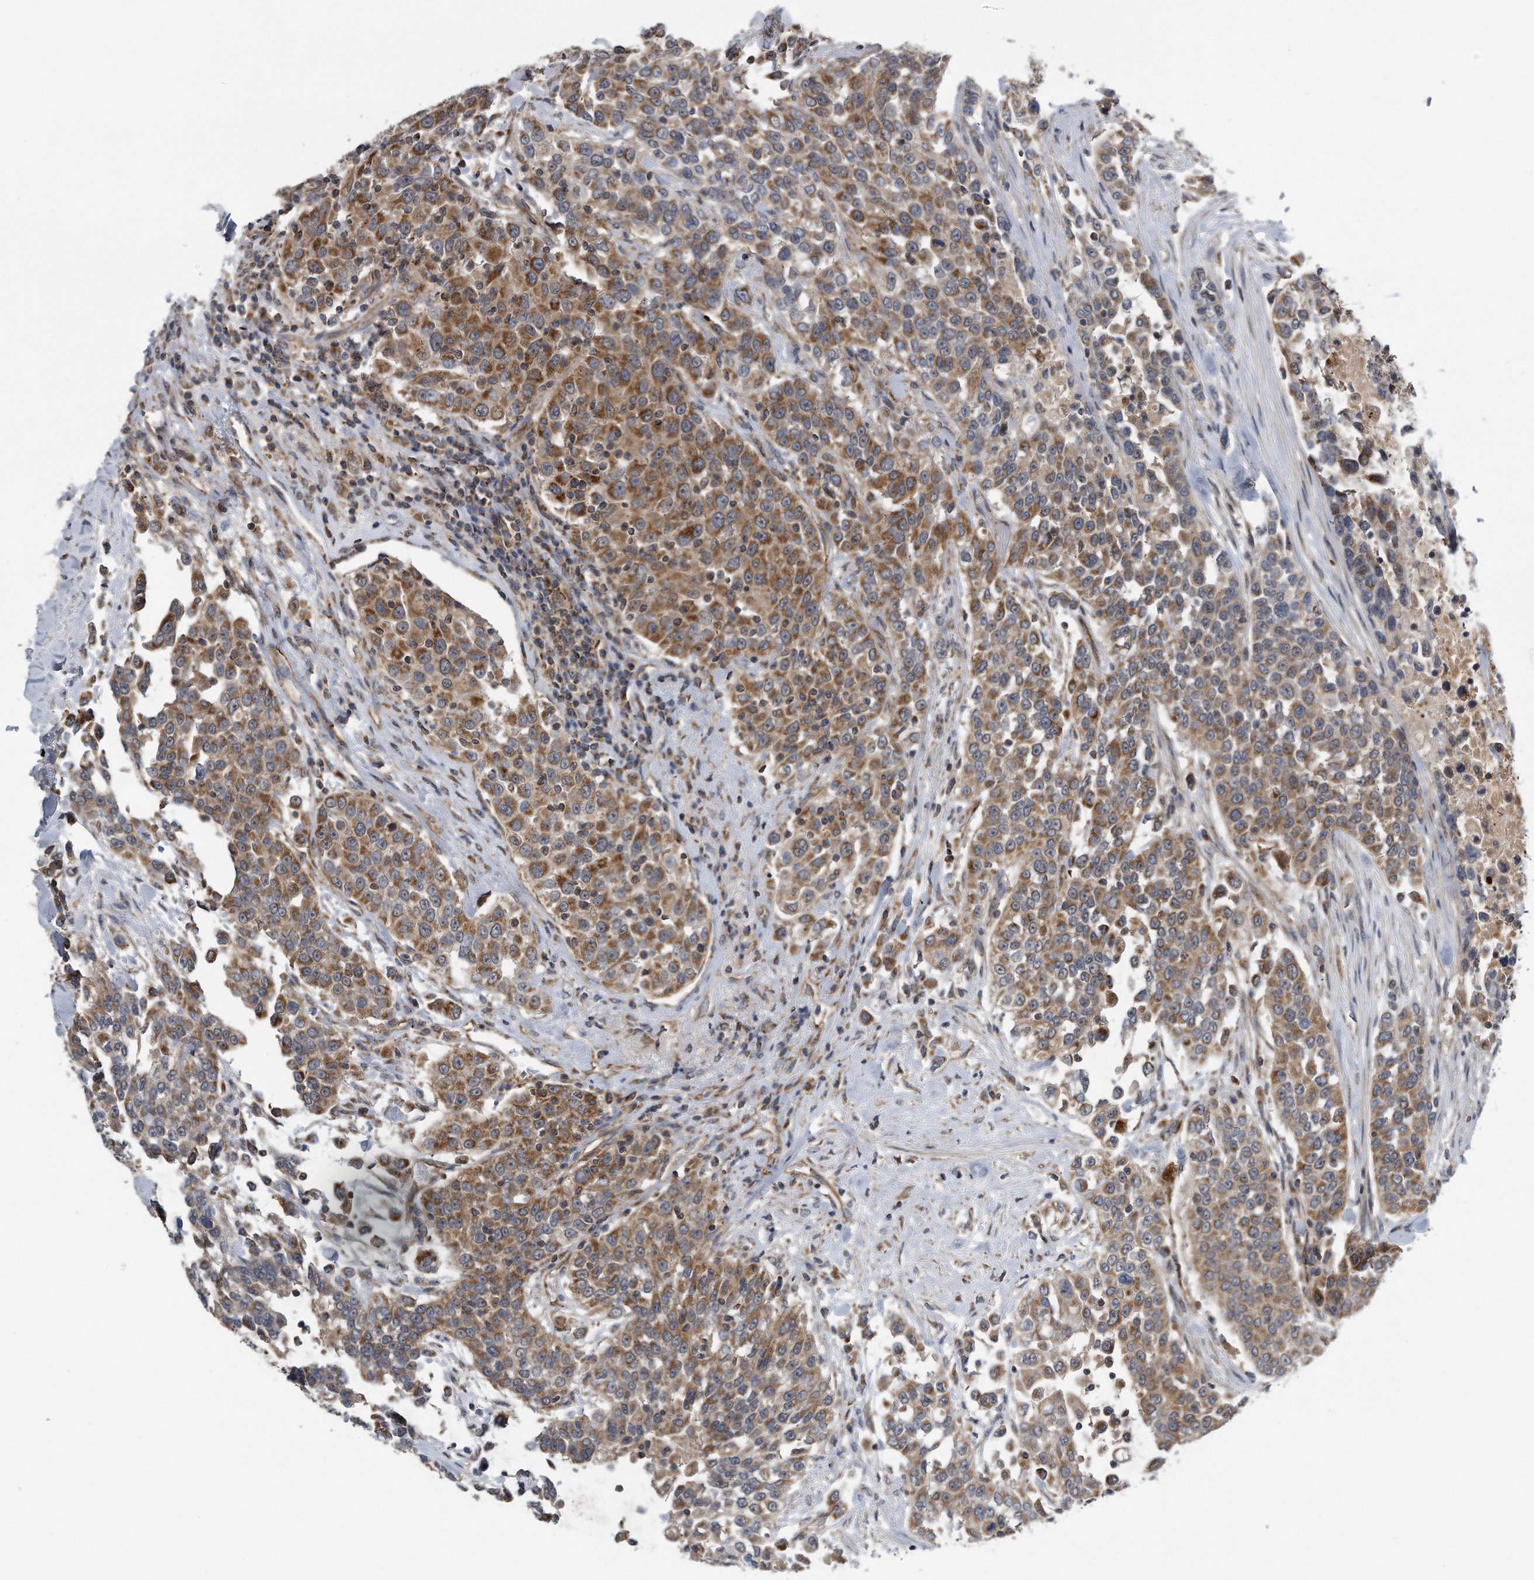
{"staining": {"intensity": "moderate", "quantity": ">75%", "location": "cytoplasmic/membranous"}, "tissue": "urothelial cancer", "cell_type": "Tumor cells", "image_type": "cancer", "snomed": [{"axis": "morphology", "description": "Urothelial carcinoma, High grade"}, {"axis": "topography", "description": "Urinary bladder"}], "caption": "High-magnification brightfield microscopy of urothelial cancer stained with DAB (3,3'-diaminobenzidine) (brown) and counterstained with hematoxylin (blue). tumor cells exhibit moderate cytoplasmic/membranous staining is present in about>75% of cells.", "gene": "LYRM4", "patient": {"sex": "female", "age": 80}}